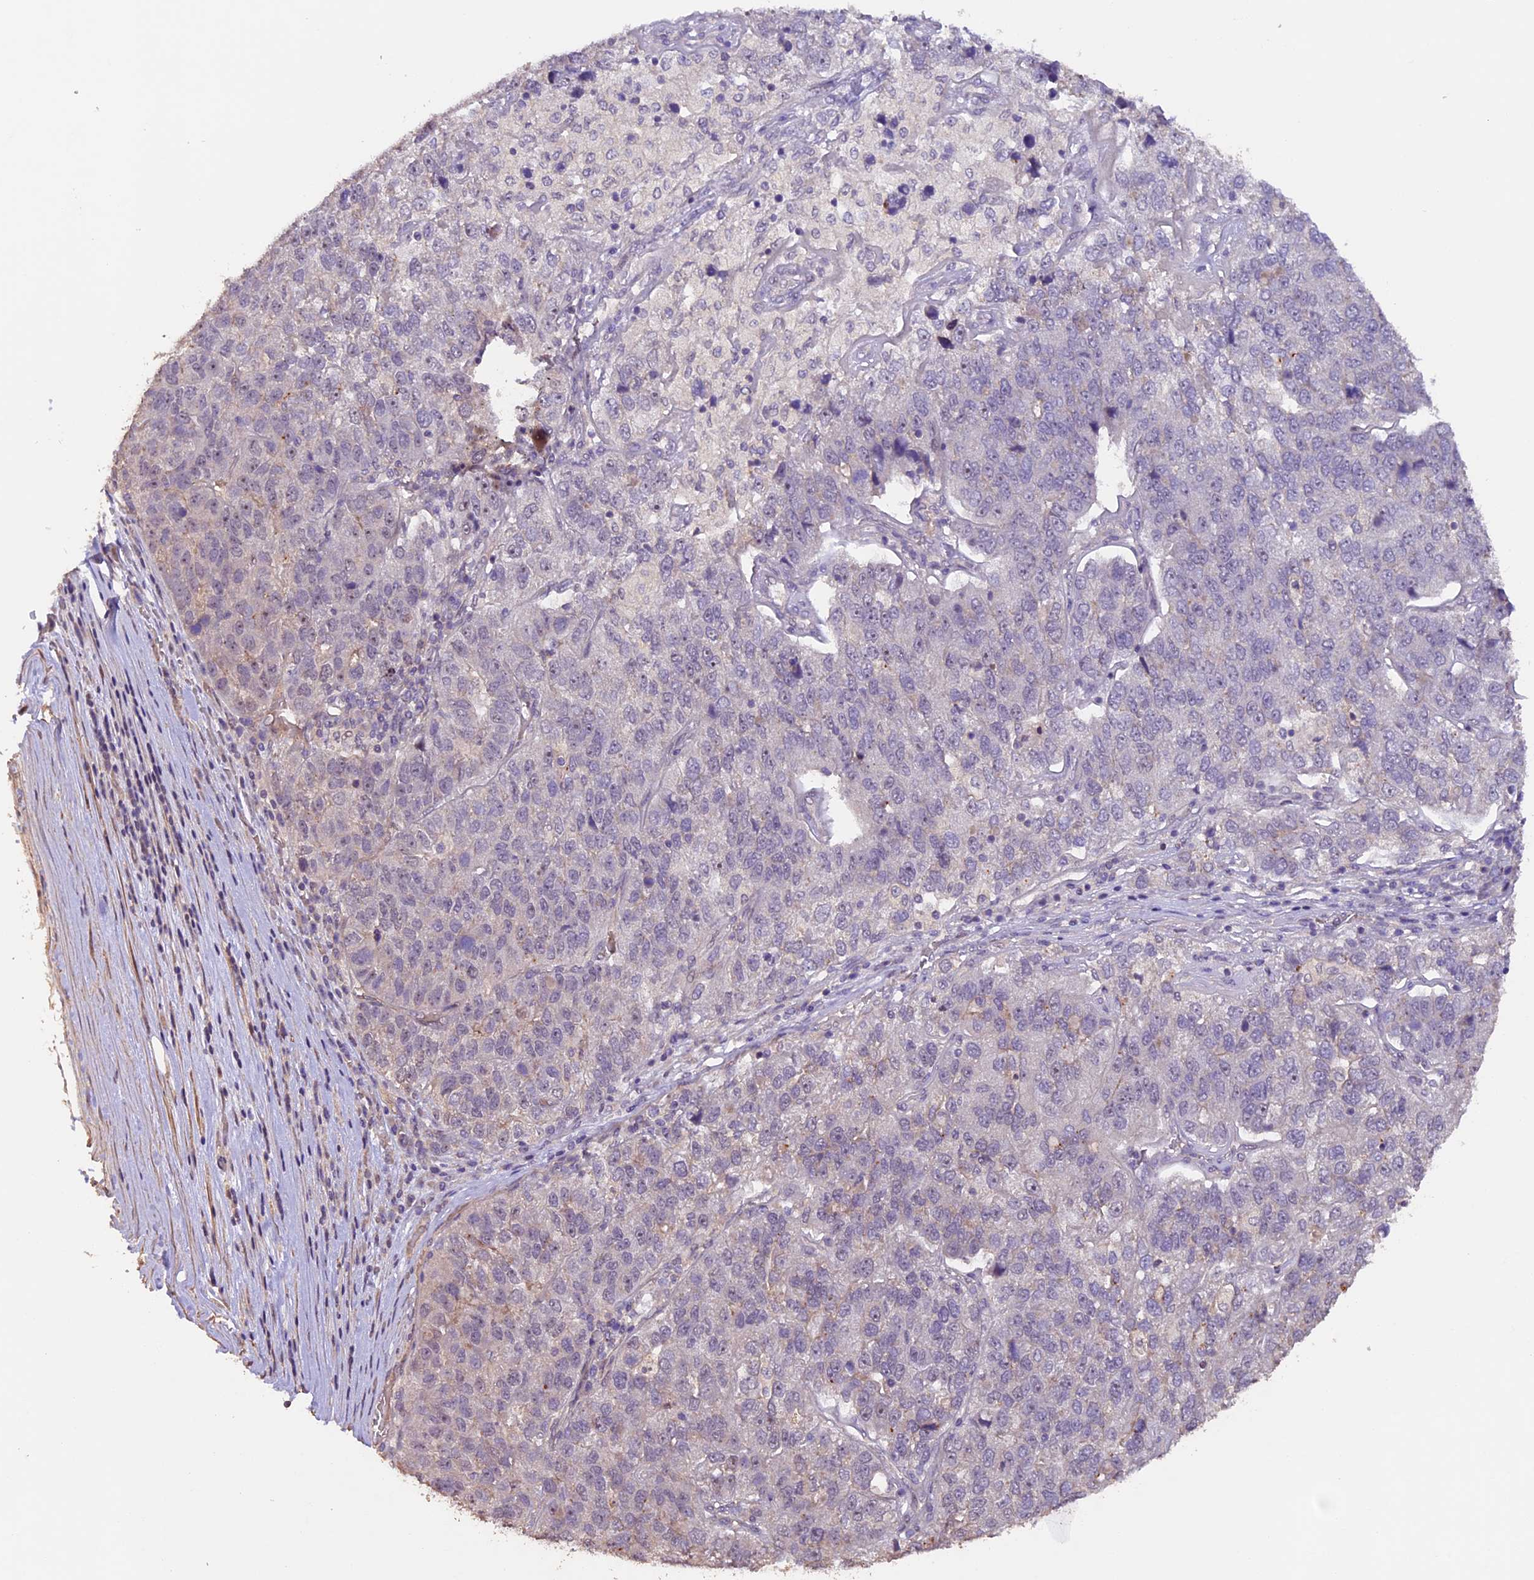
{"staining": {"intensity": "negative", "quantity": "none", "location": "none"}, "tissue": "pancreatic cancer", "cell_type": "Tumor cells", "image_type": "cancer", "snomed": [{"axis": "morphology", "description": "Adenocarcinoma, NOS"}, {"axis": "topography", "description": "Pancreas"}], "caption": "Immunohistochemistry (IHC) histopathology image of pancreatic adenocarcinoma stained for a protein (brown), which shows no staining in tumor cells.", "gene": "GNB5", "patient": {"sex": "female", "age": 61}}